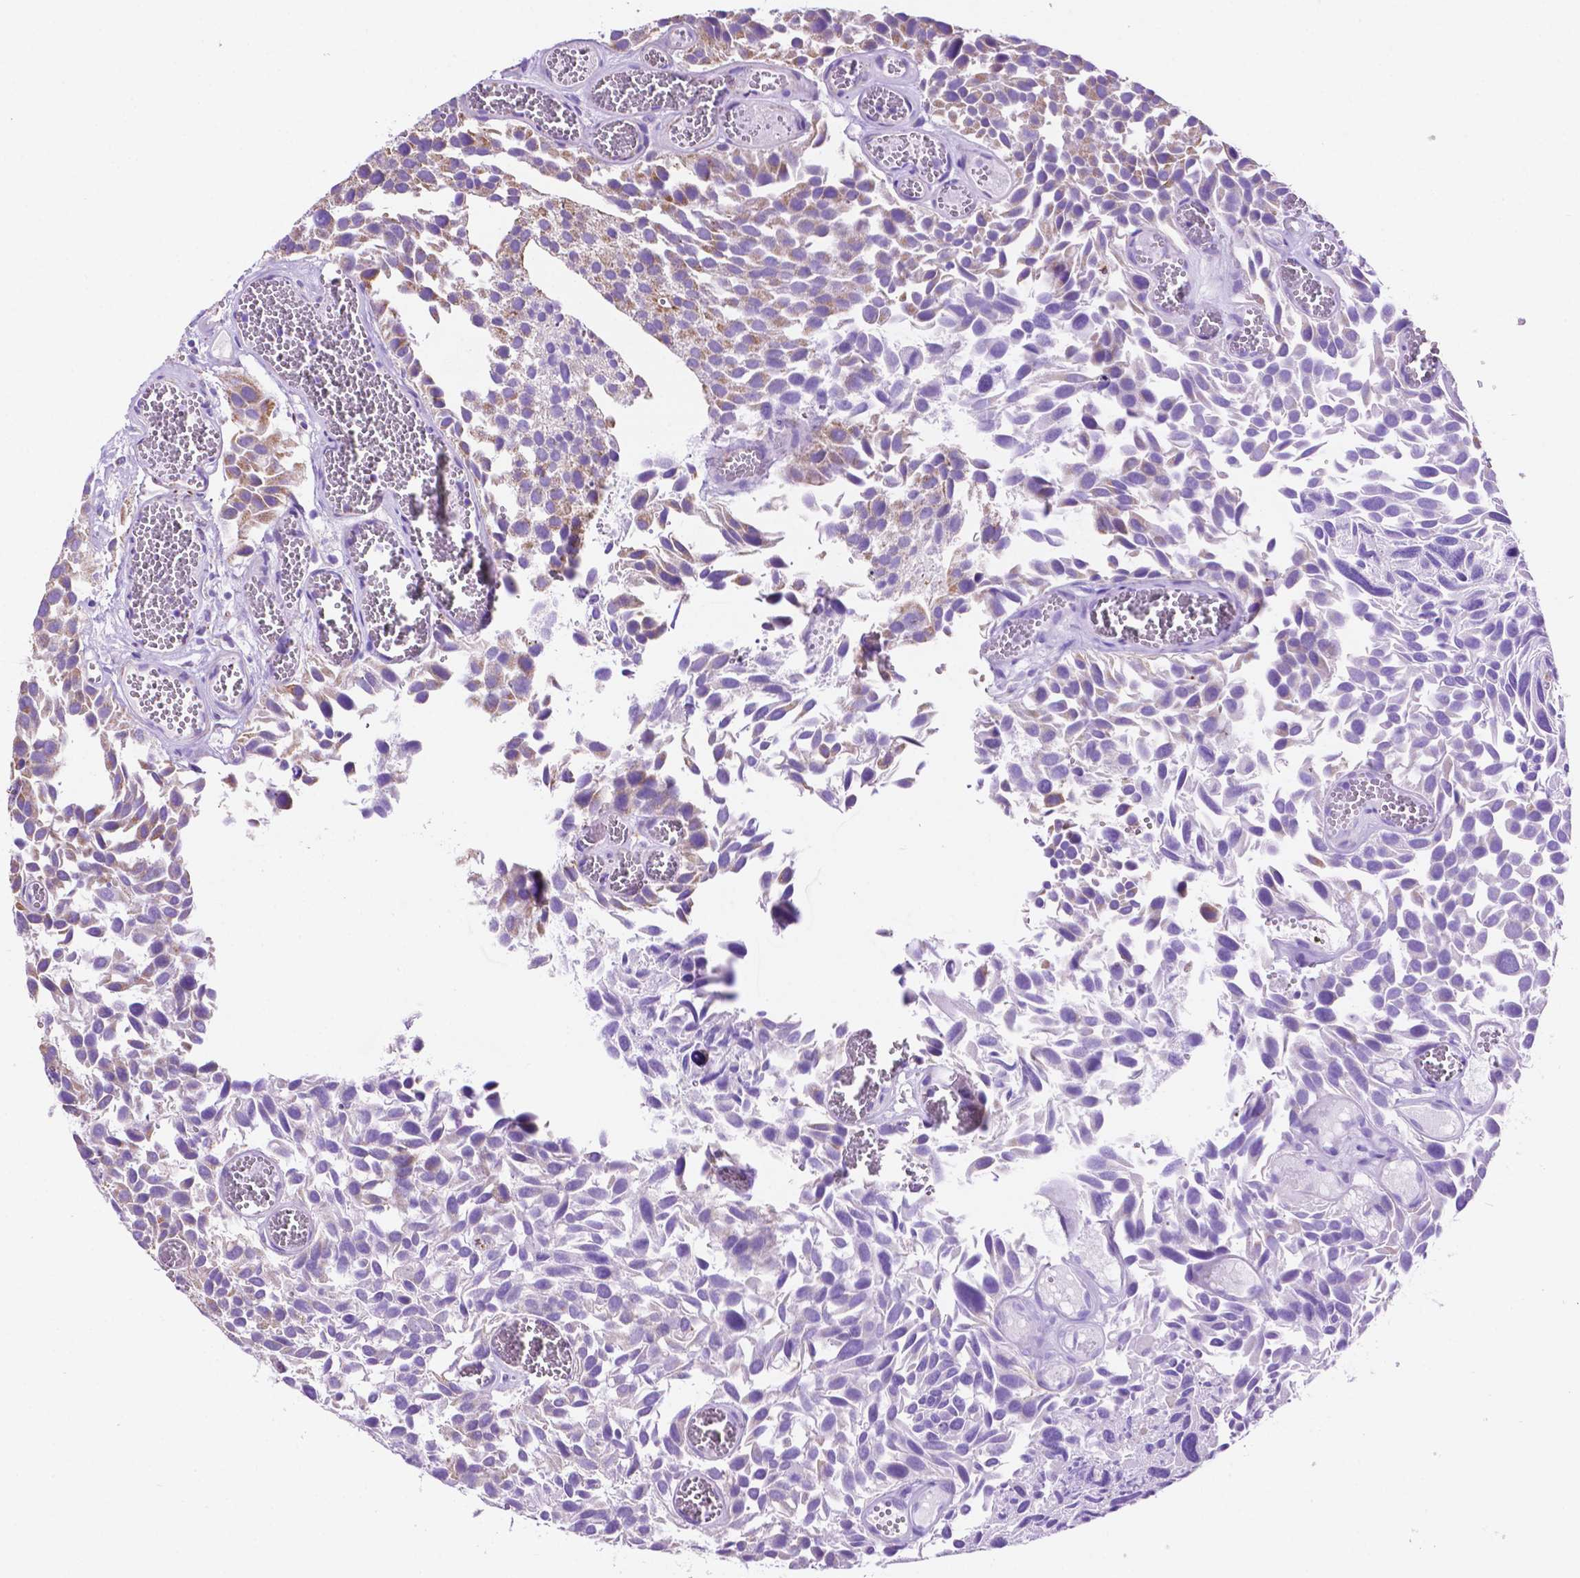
{"staining": {"intensity": "weak", "quantity": "25%-75%", "location": "cytoplasmic/membranous"}, "tissue": "urothelial cancer", "cell_type": "Tumor cells", "image_type": "cancer", "snomed": [{"axis": "morphology", "description": "Urothelial carcinoma, Low grade"}, {"axis": "topography", "description": "Urinary bladder"}], "caption": "Immunohistochemistry (IHC) (DAB (3,3'-diaminobenzidine)) staining of human low-grade urothelial carcinoma reveals weak cytoplasmic/membranous protein positivity in about 25%-75% of tumor cells.", "gene": "GDPD5", "patient": {"sex": "female", "age": 69}}